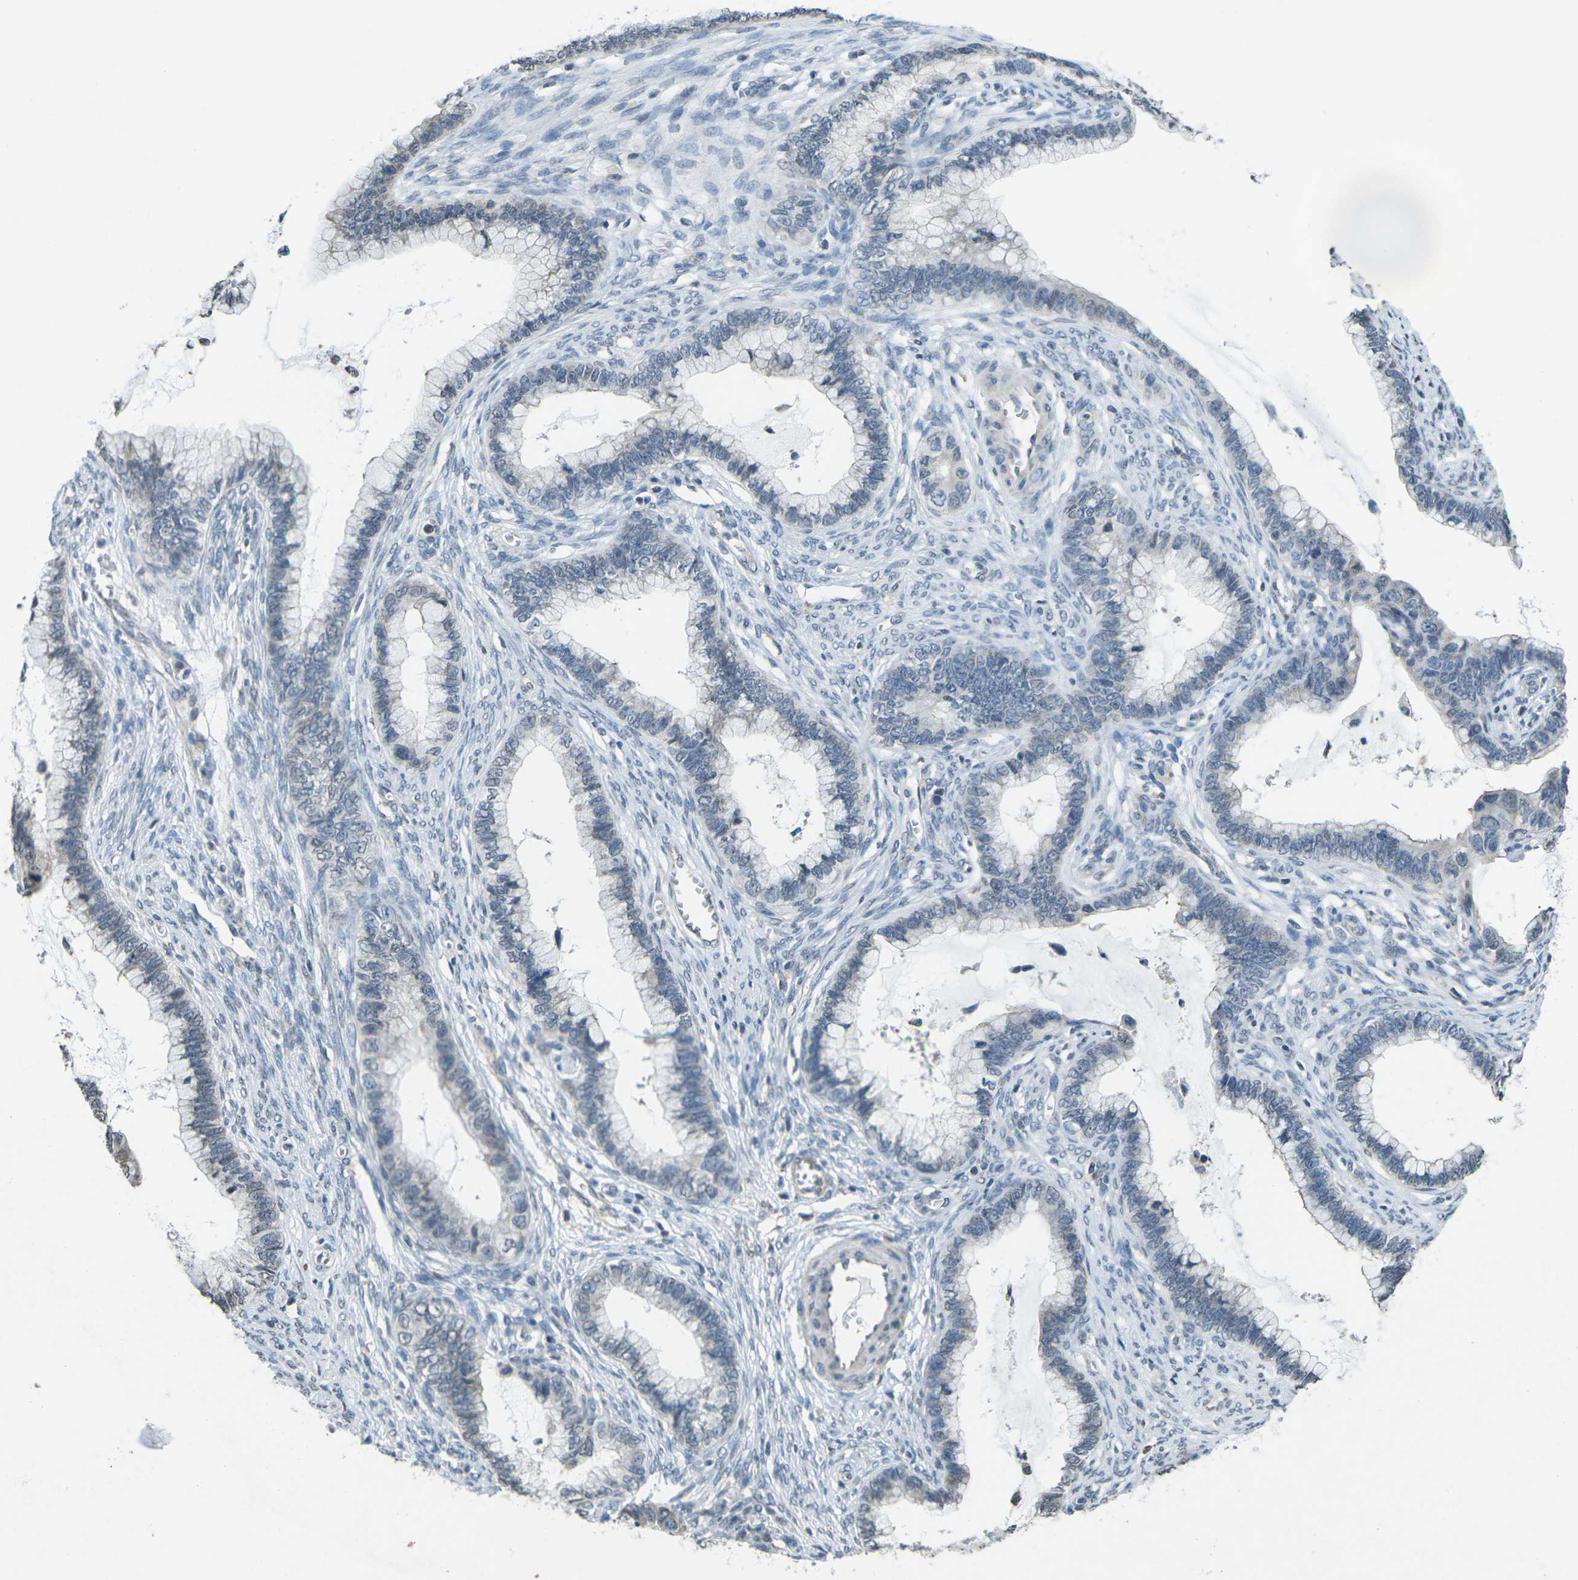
{"staining": {"intensity": "negative", "quantity": "none", "location": "none"}, "tissue": "cervical cancer", "cell_type": "Tumor cells", "image_type": "cancer", "snomed": [{"axis": "morphology", "description": "Adenocarcinoma, NOS"}, {"axis": "topography", "description": "Cervix"}], "caption": "Micrograph shows no significant protein staining in tumor cells of cervical cancer.", "gene": "TFR2", "patient": {"sex": "female", "age": 44}}